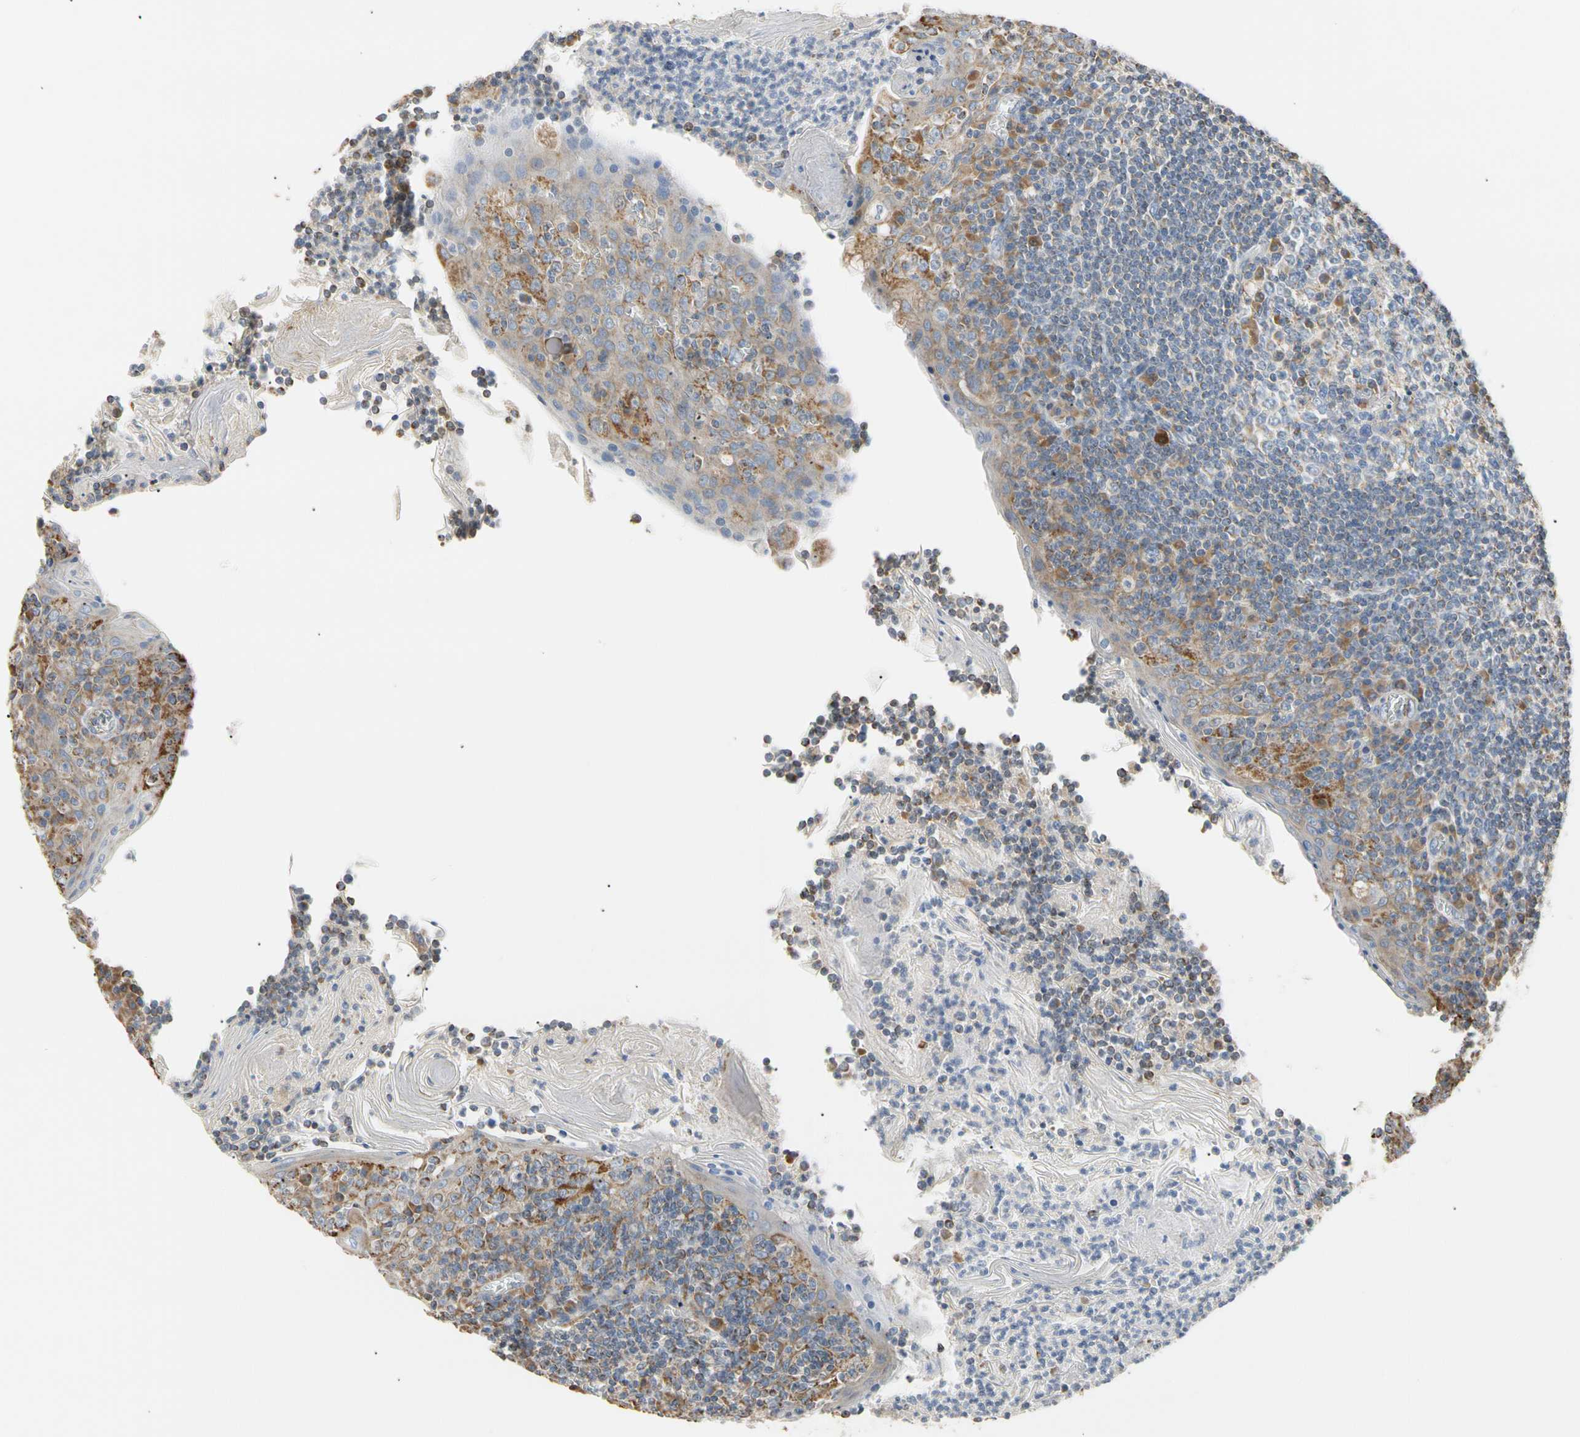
{"staining": {"intensity": "weak", "quantity": "25%-75%", "location": "cytoplasmic/membranous"}, "tissue": "tonsil", "cell_type": "Germinal center cells", "image_type": "normal", "snomed": [{"axis": "morphology", "description": "Normal tissue, NOS"}, {"axis": "topography", "description": "Tonsil"}], "caption": "Normal tonsil reveals weak cytoplasmic/membranous staining in about 25%-75% of germinal center cells (brown staining indicates protein expression, while blue staining denotes nuclei)..", "gene": "PLGRKT", "patient": {"sex": "male", "age": 31}}